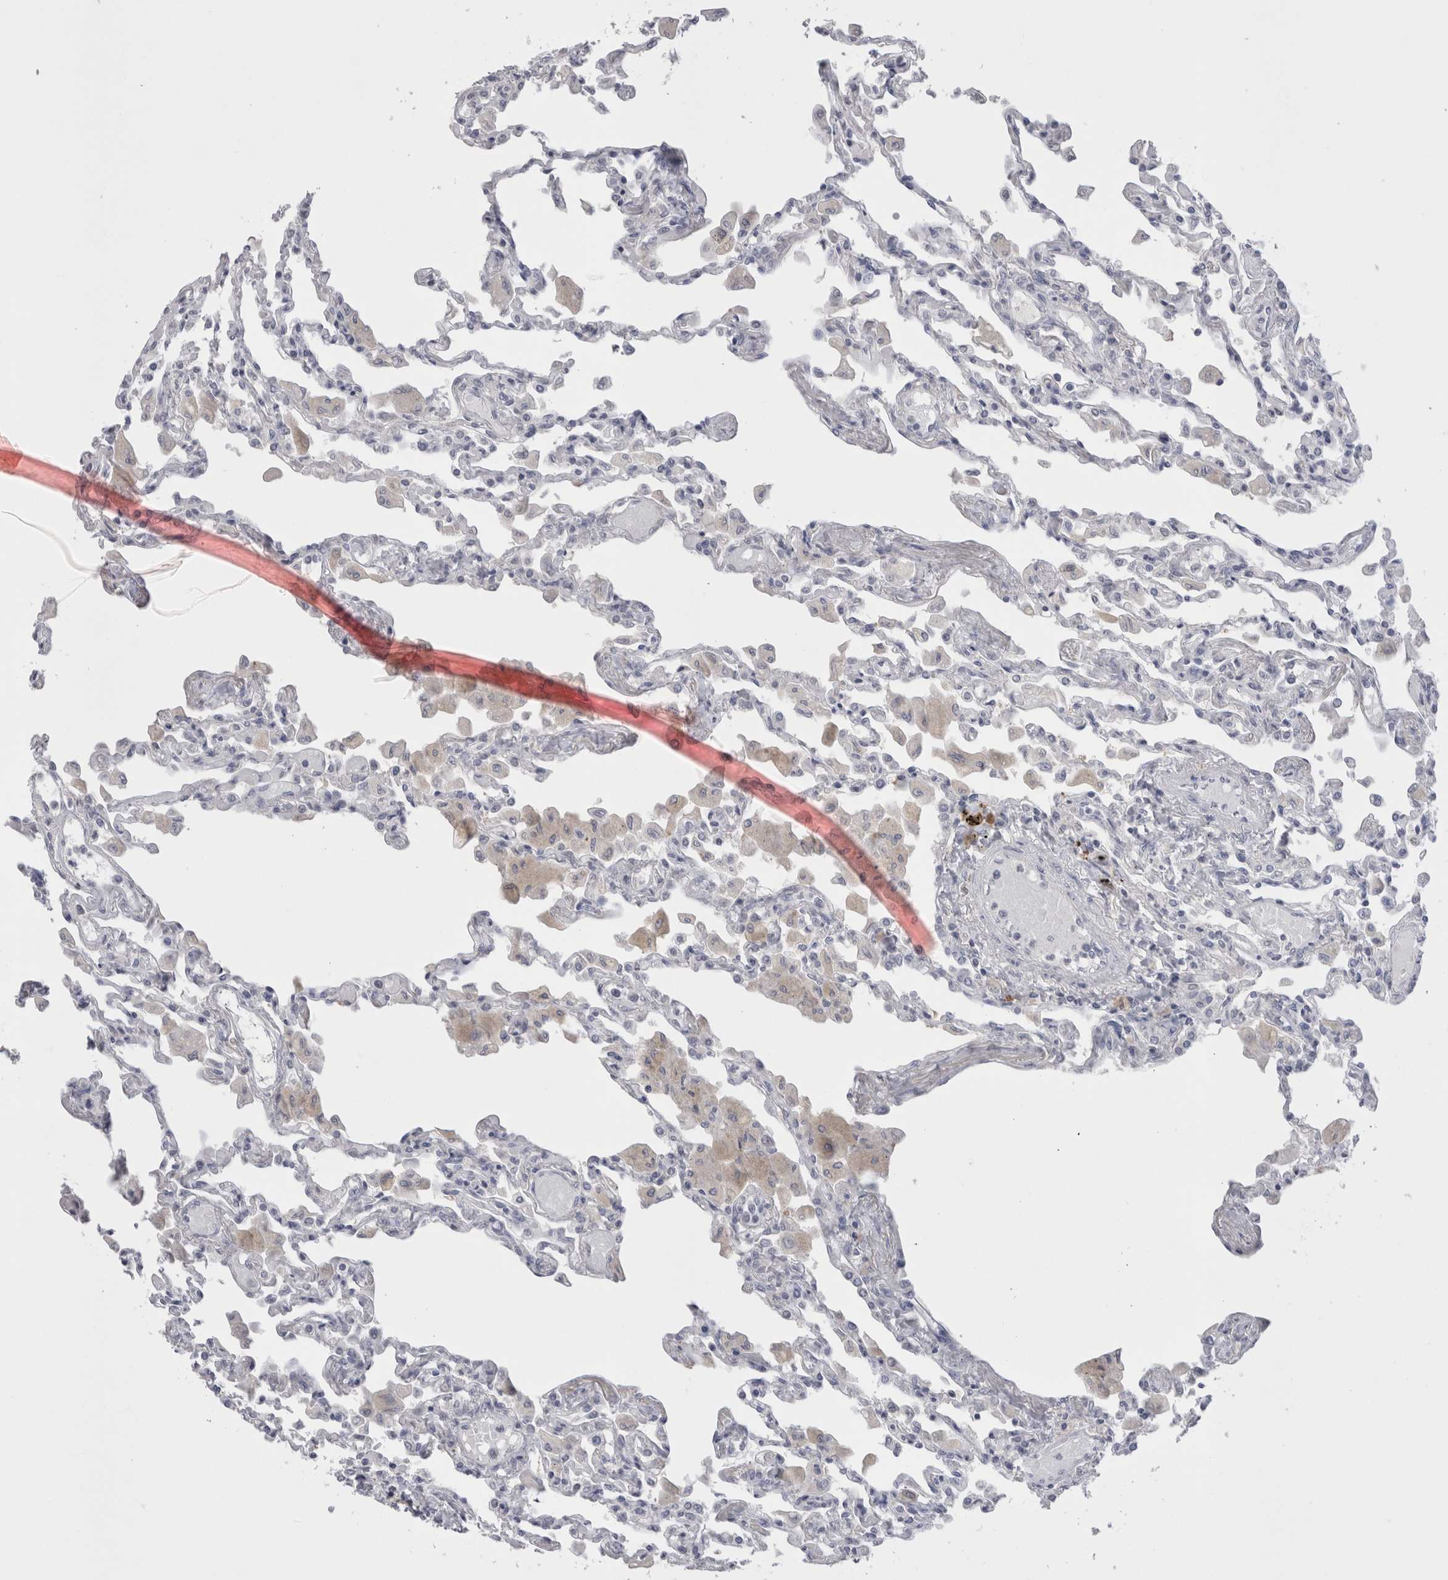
{"staining": {"intensity": "negative", "quantity": "none", "location": "none"}, "tissue": "lung", "cell_type": "Alveolar cells", "image_type": "normal", "snomed": [{"axis": "morphology", "description": "Normal tissue, NOS"}, {"axis": "topography", "description": "Bronchus"}, {"axis": "topography", "description": "Lung"}], "caption": "Benign lung was stained to show a protein in brown. There is no significant positivity in alveolar cells. (DAB (3,3'-diaminobenzidine) immunohistochemistry (IHC) with hematoxylin counter stain).", "gene": "SUCNR1", "patient": {"sex": "female", "age": 49}}